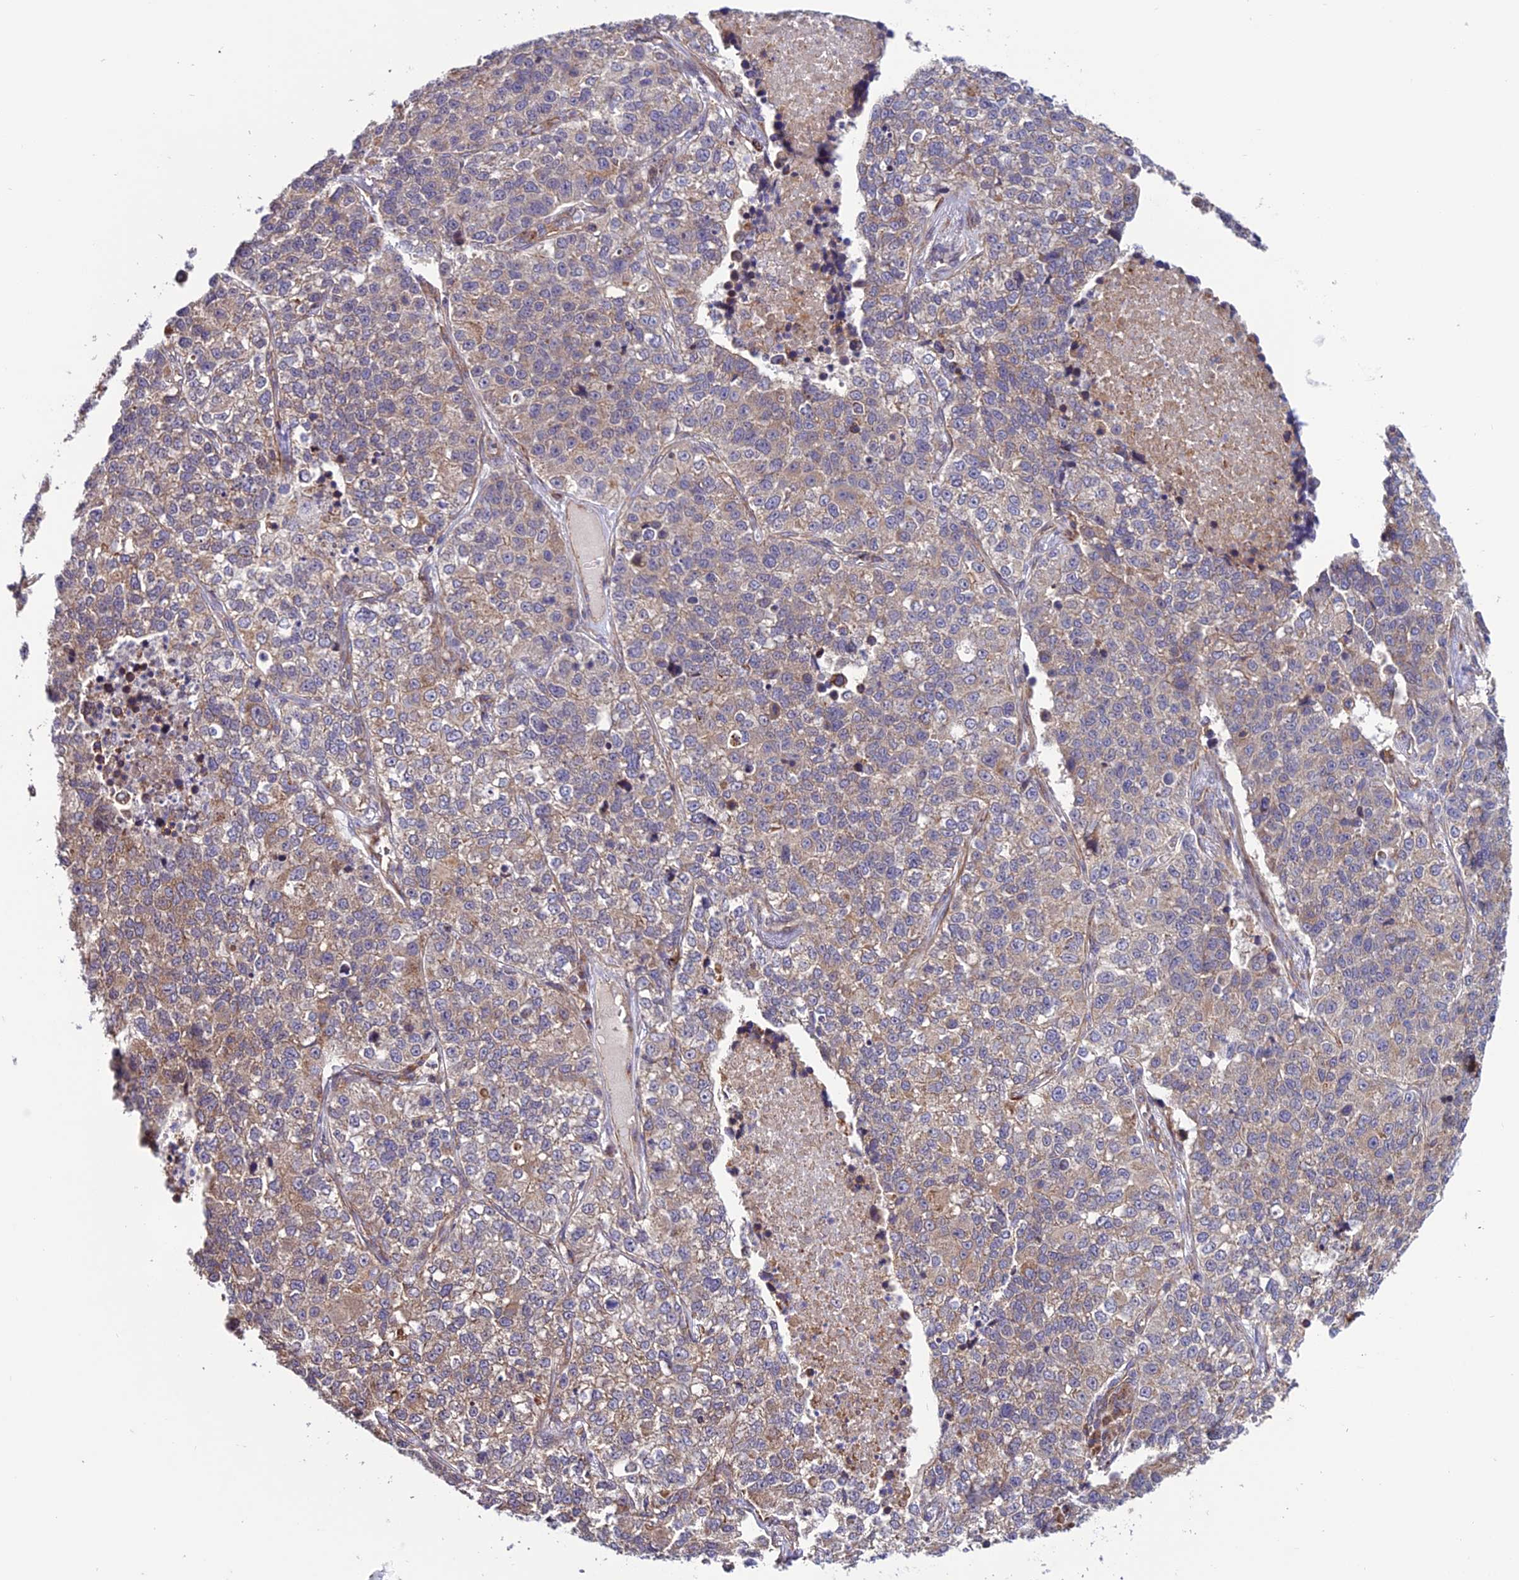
{"staining": {"intensity": "weak", "quantity": "<25%", "location": "cytoplasmic/membranous"}, "tissue": "lung cancer", "cell_type": "Tumor cells", "image_type": "cancer", "snomed": [{"axis": "morphology", "description": "Adenocarcinoma, NOS"}, {"axis": "topography", "description": "Lung"}], "caption": "Tumor cells show no significant expression in lung adenocarcinoma.", "gene": "TNIP3", "patient": {"sex": "male", "age": 49}}